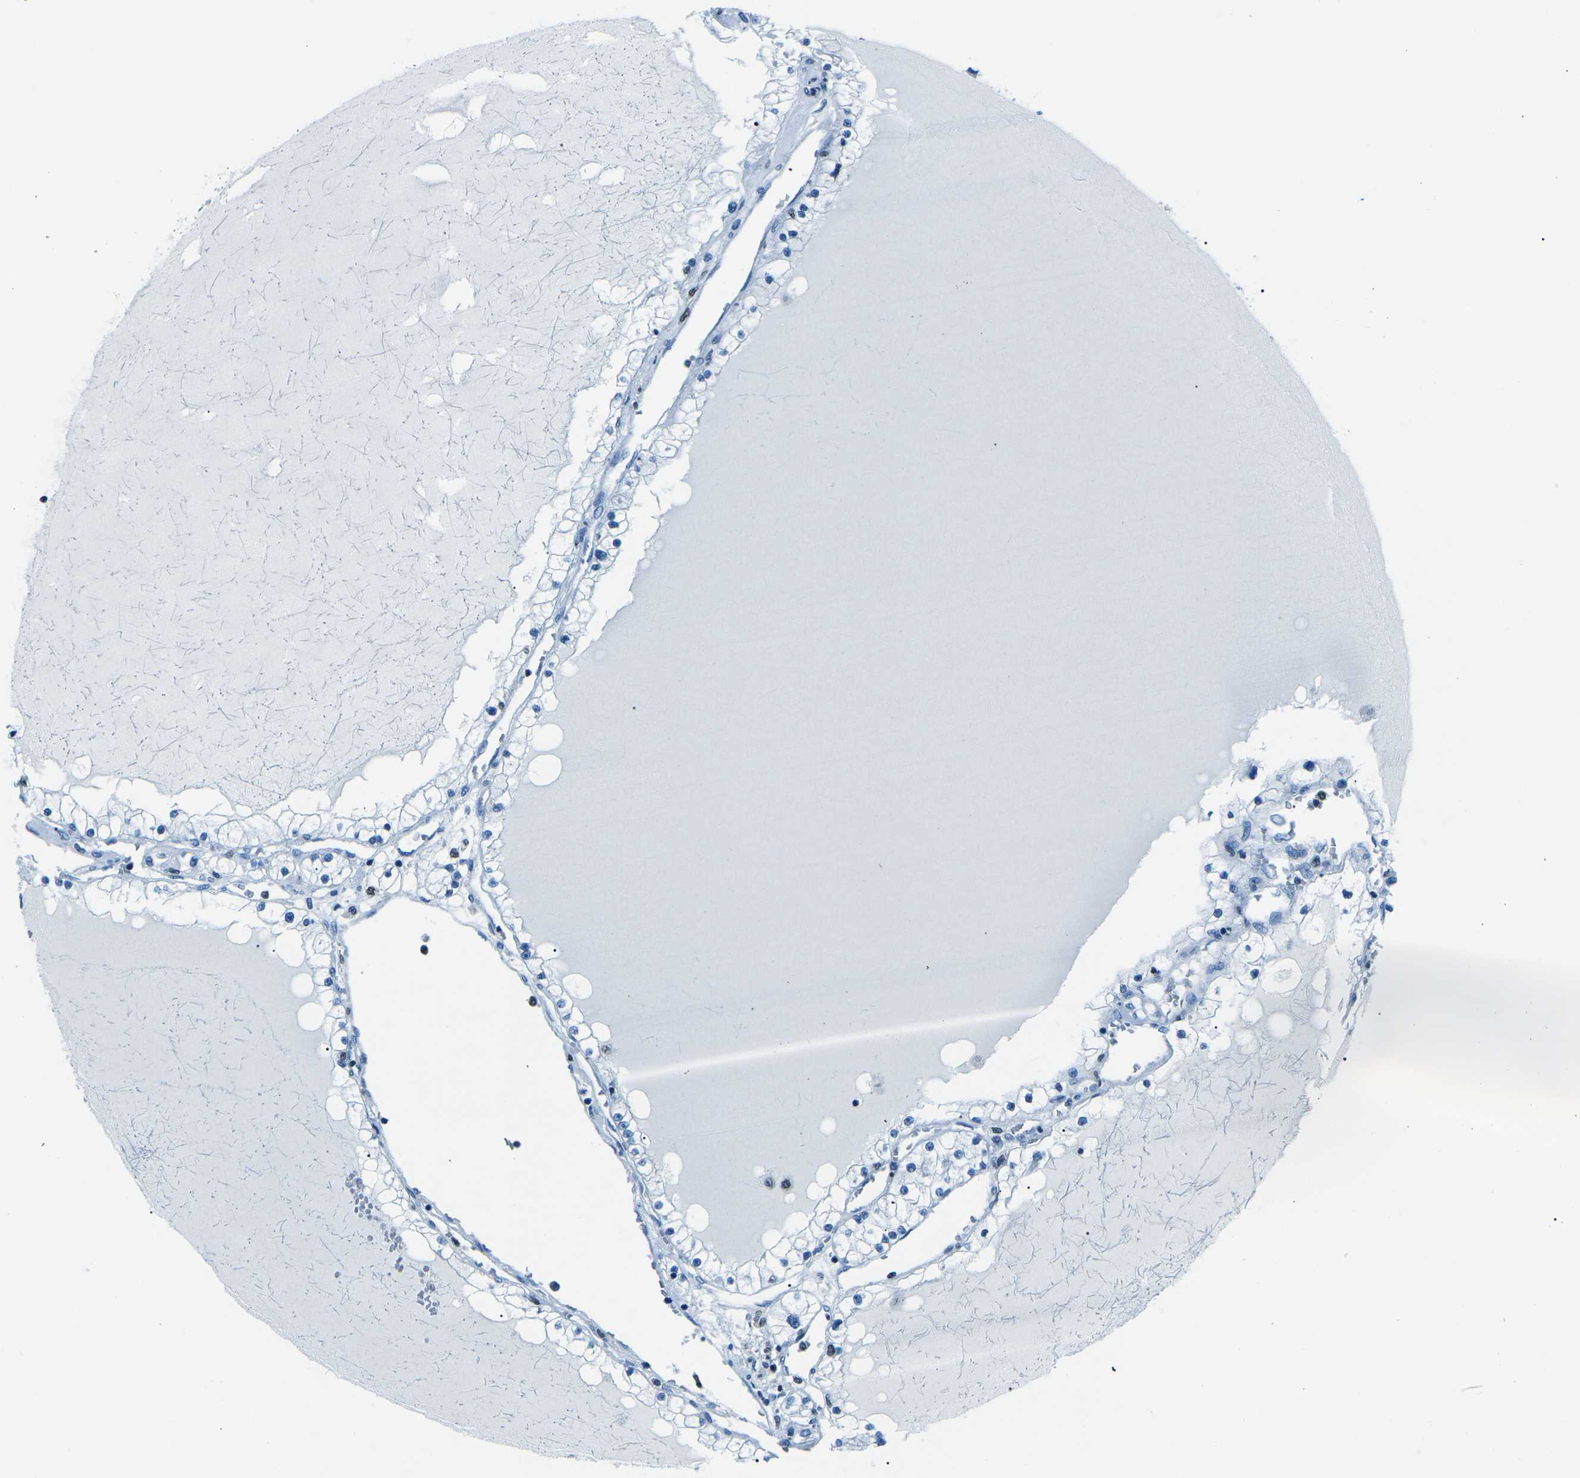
{"staining": {"intensity": "negative", "quantity": "none", "location": "none"}, "tissue": "renal cancer", "cell_type": "Tumor cells", "image_type": "cancer", "snomed": [{"axis": "morphology", "description": "Adenocarcinoma, NOS"}, {"axis": "topography", "description": "Kidney"}], "caption": "Adenocarcinoma (renal) was stained to show a protein in brown. There is no significant positivity in tumor cells. The staining was performed using DAB to visualize the protein expression in brown, while the nuclei were stained in blue with hematoxylin (Magnification: 20x).", "gene": "CELF2", "patient": {"sex": "male", "age": 68}}